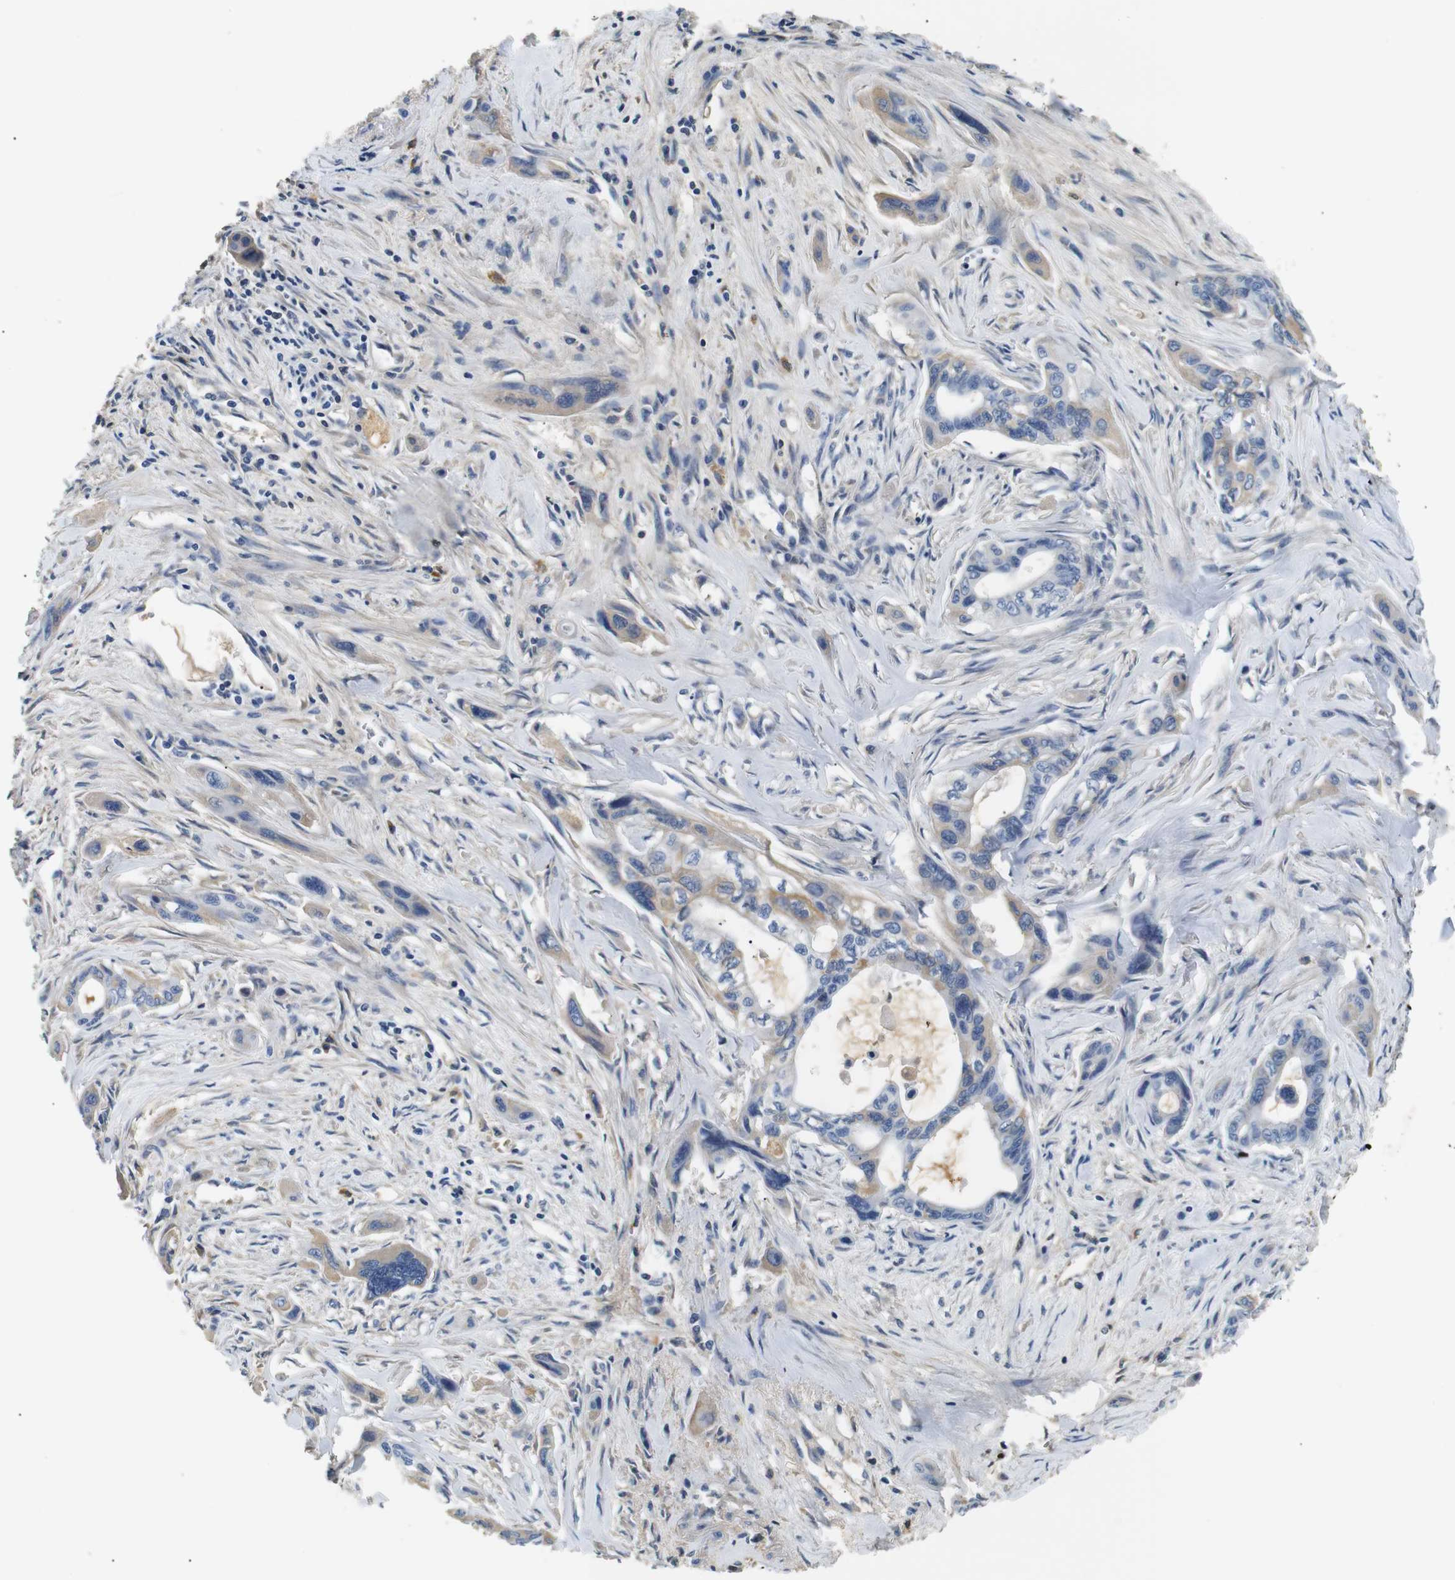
{"staining": {"intensity": "weak", "quantity": "25%-75%", "location": "cytoplasmic/membranous"}, "tissue": "pancreatic cancer", "cell_type": "Tumor cells", "image_type": "cancer", "snomed": [{"axis": "morphology", "description": "Adenocarcinoma, NOS"}, {"axis": "topography", "description": "Pancreas"}], "caption": "Immunohistochemical staining of pancreatic cancer (adenocarcinoma) reveals low levels of weak cytoplasmic/membranous expression in approximately 25%-75% of tumor cells.", "gene": "LHCGR", "patient": {"sex": "male", "age": 73}}